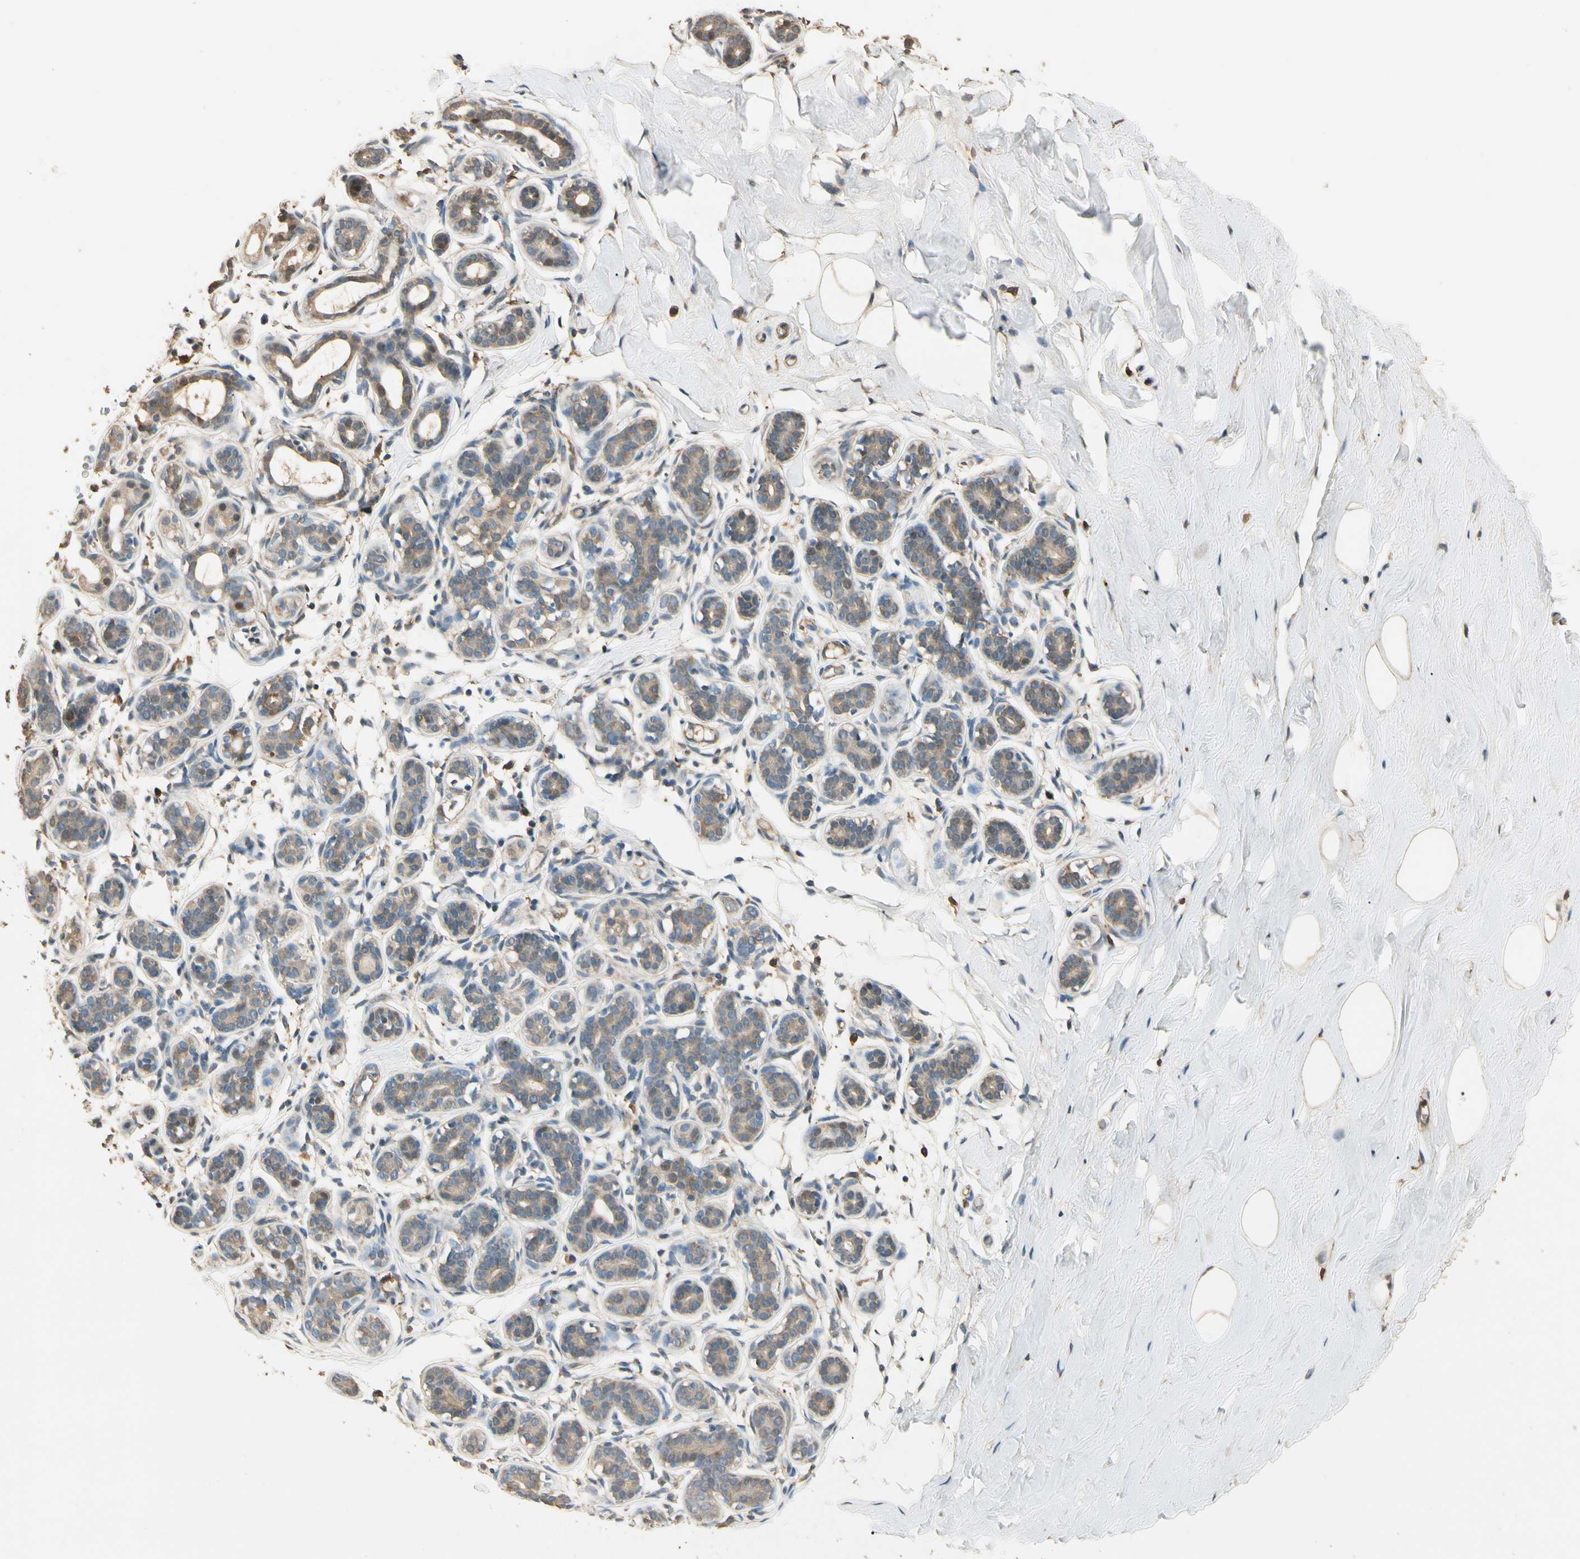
{"staining": {"intensity": "weak", "quantity": "25%-75%", "location": "cytoplasmic/membranous"}, "tissue": "breast", "cell_type": "Adipocytes", "image_type": "normal", "snomed": [{"axis": "morphology", "description": "Normal tissue, NOS"}, {"axis": "topography", "description": "Breast"}], "caption": "A histopathology image of breast stained for a protein exhibits weak cytoplasmic/membranous brown staining in adipocytes. (DAB IHC, brown staining for protein, blue staining for nuclei).", "gene": "CDH6", "patient": {"sex": "female", "age": 75}}